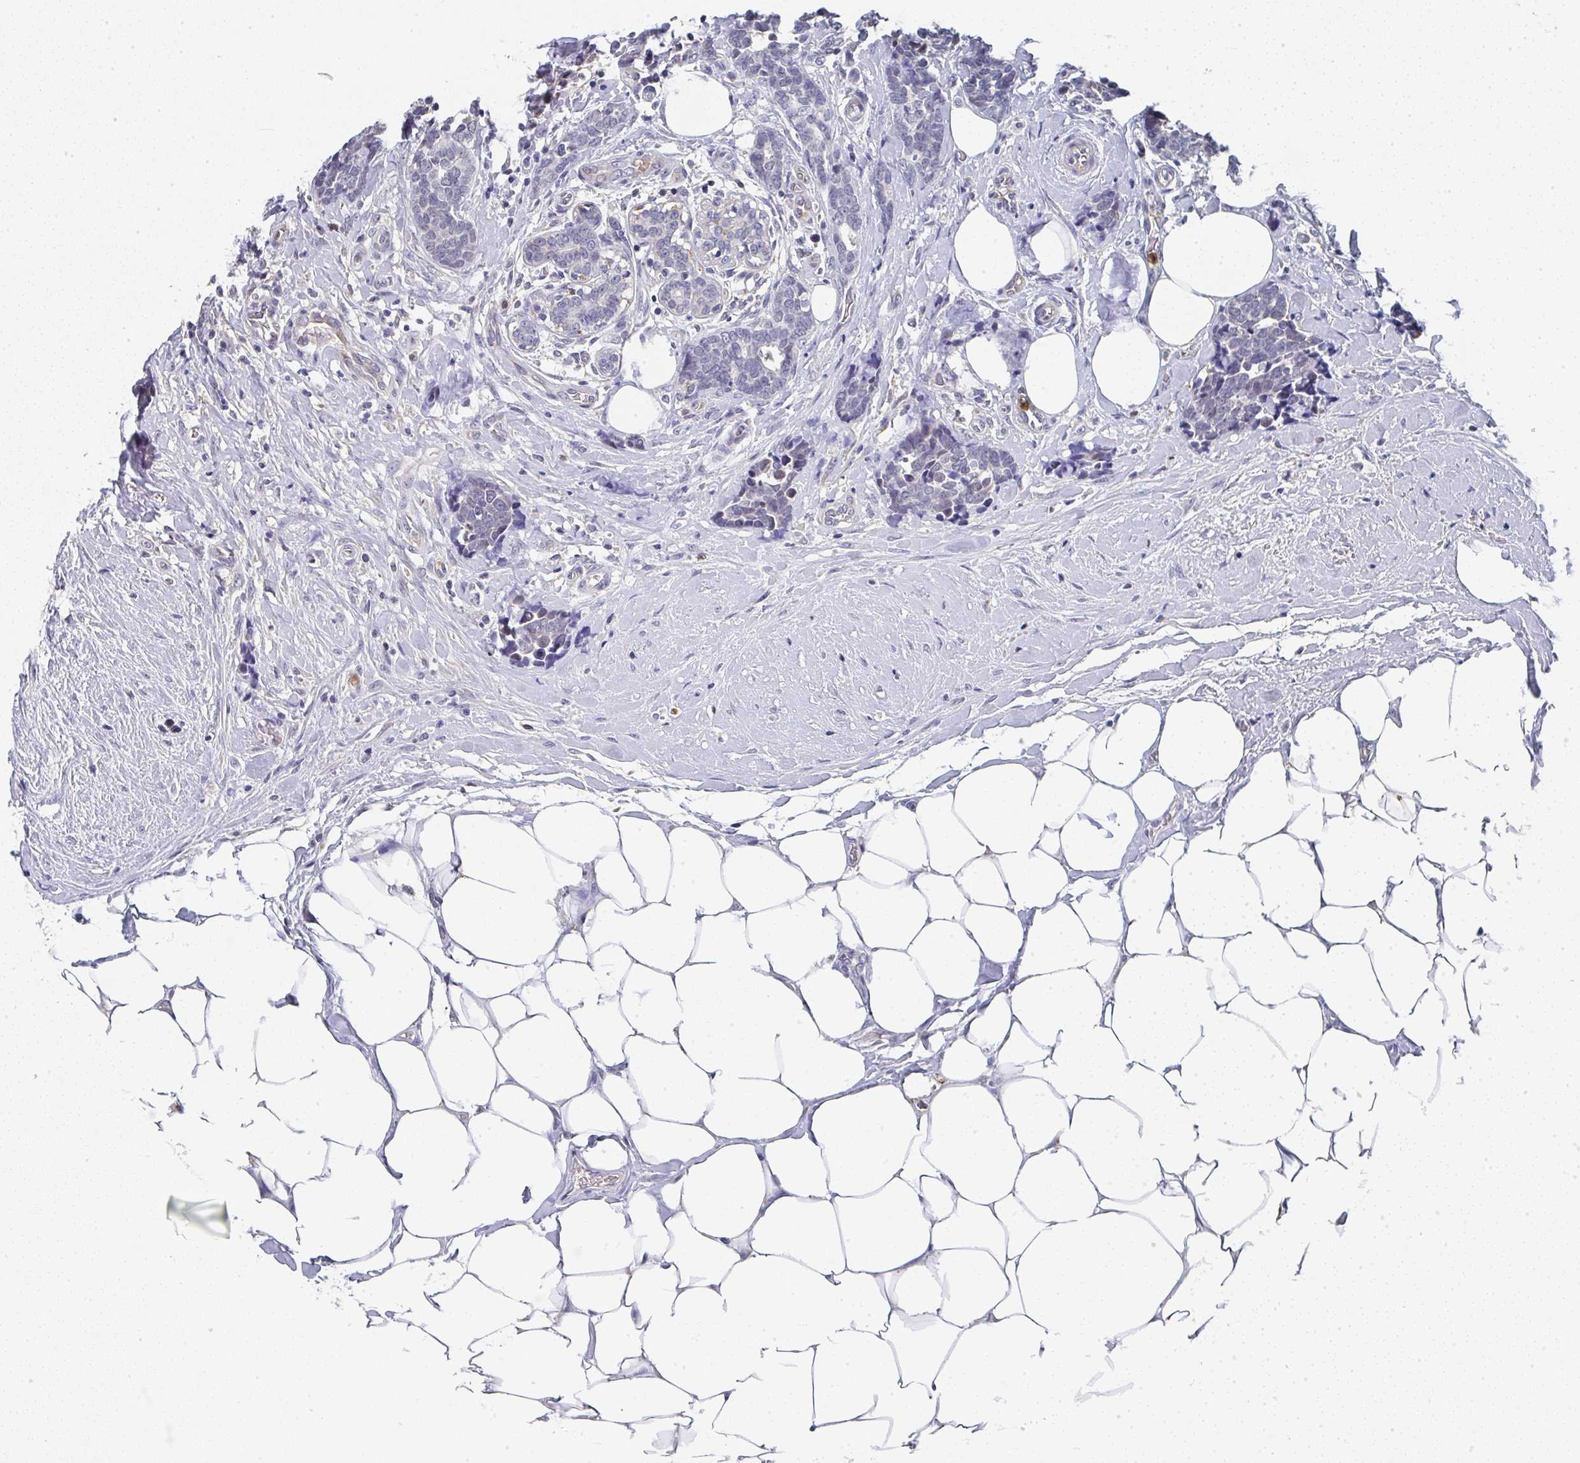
{"staining": {"intensity": "negative", "quantity": "none", "location": "none"}, "tissue": "breast cancer", "cell_type": "Tumor cells", "image_type": "cancer", "snomed": [{"axis": "morphology", "description": "Duct carcinoma"}, {"axis": "topography", "description": "Breast"}], "caption": "Immunohistochemistry (IHC) micrograph of neoplastic tissue: human breast cancer stained with DAB (3,3'-diaminobenzidine) displays no significant protein staining in tumor cells.", "gene": "NCF1", "patient": {"sex": "female", "age": 71}}